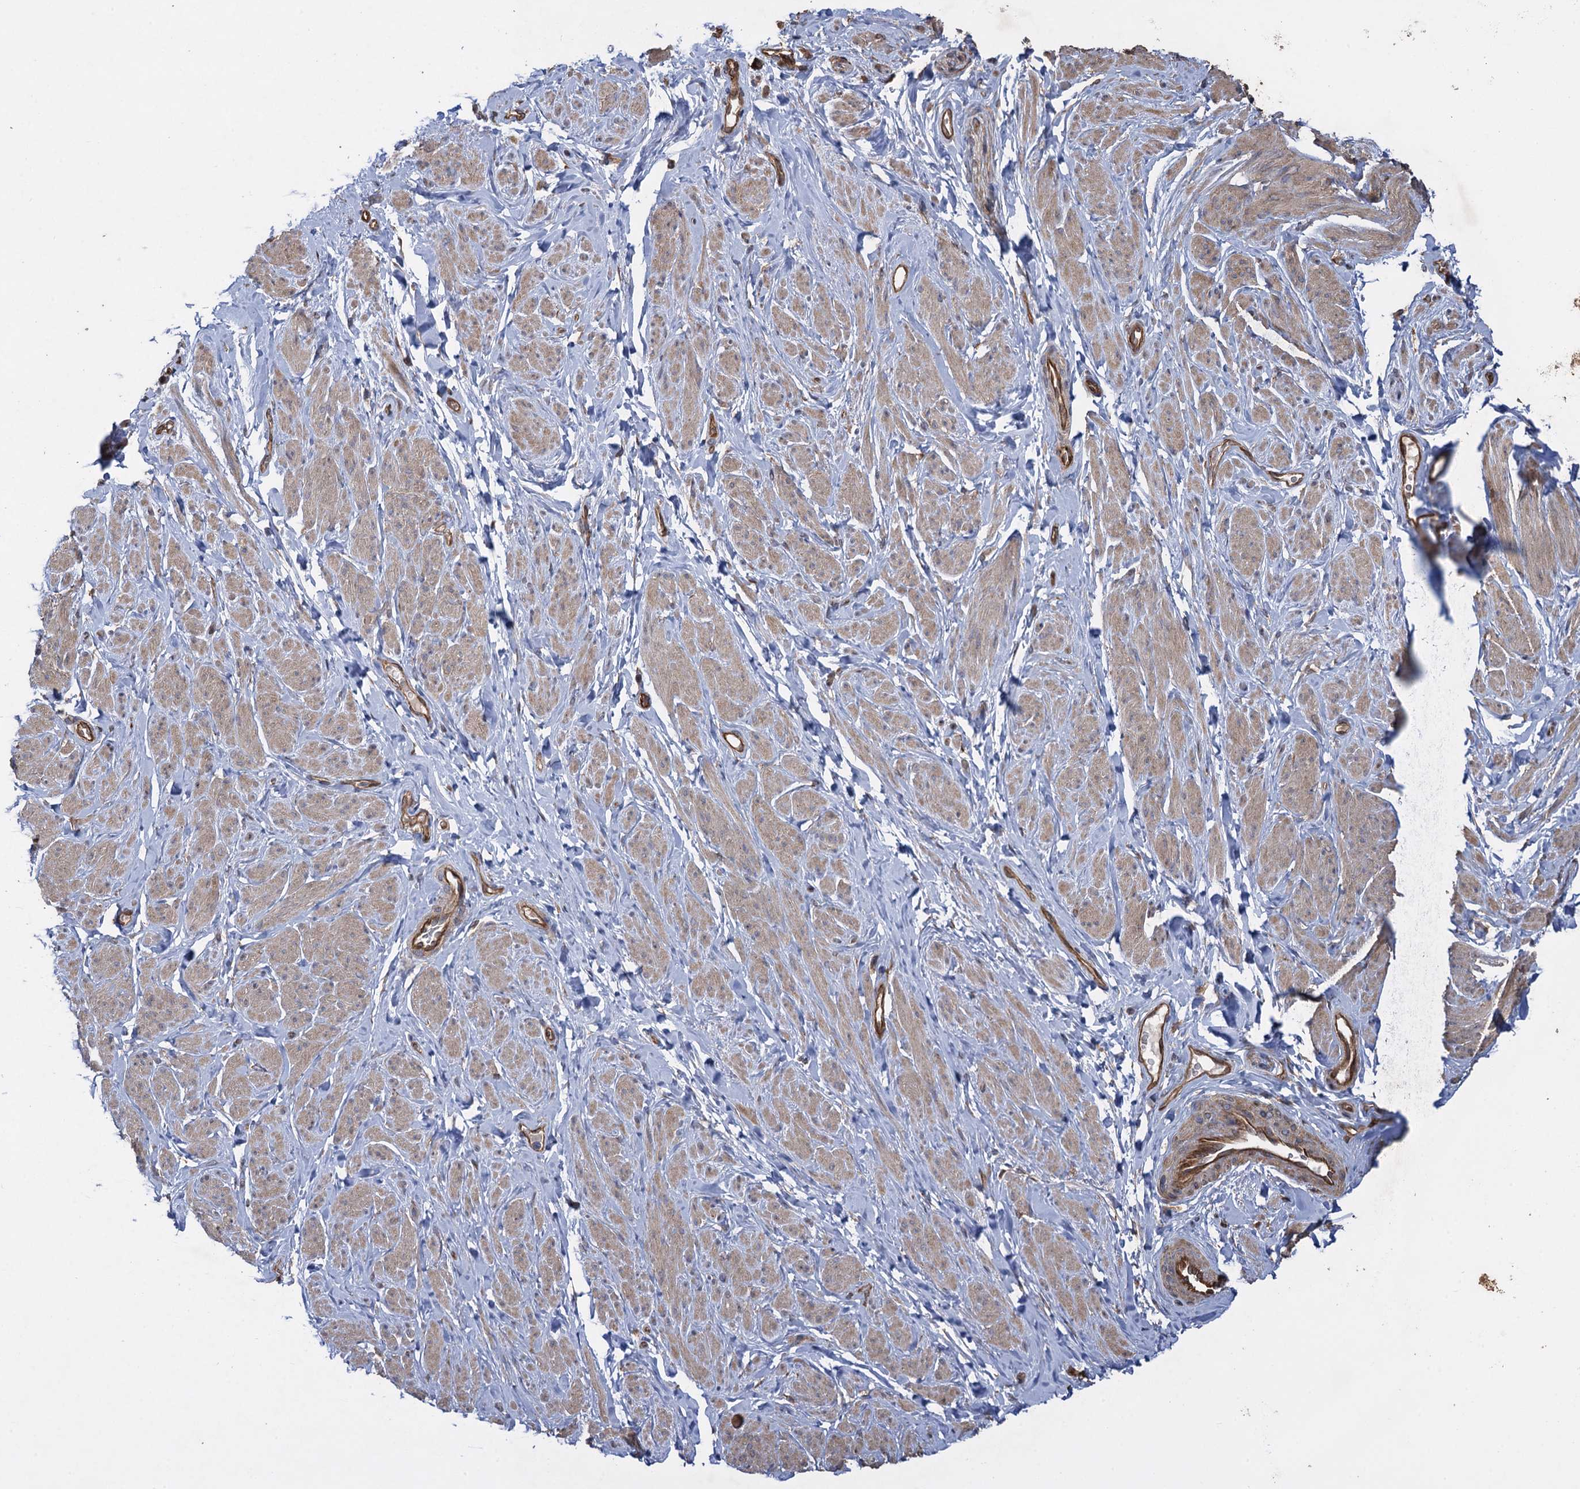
{"staining": {"intensity": "weak", "quantity": "25%-75%", "location": "cytoplasmic/membranous"}, "tissue": "smooth muscle", "cell_type": "Smooth muscle cells", "image_type": "normal", "snomed": [{"axis": "morphology", "description": "Normal tissue, NOS"}, {"axis": "topography", "description": "Smooth muscle"}, {"axis": "topography", "description": "Peripheral nerve tissue"}], "caption": "DAB (3,3'-diaminobenzidine) immunohistochemical staining of benign smooth muscle displays weak cytoplasmic/membranous protein staining in approximately 25%-75% of smooth muscle cells. (DAB = brown stain, brightfield microscopy at high magnification).", "gene": "HAUS1", "patient": {"sex": "male", "age": 69}}